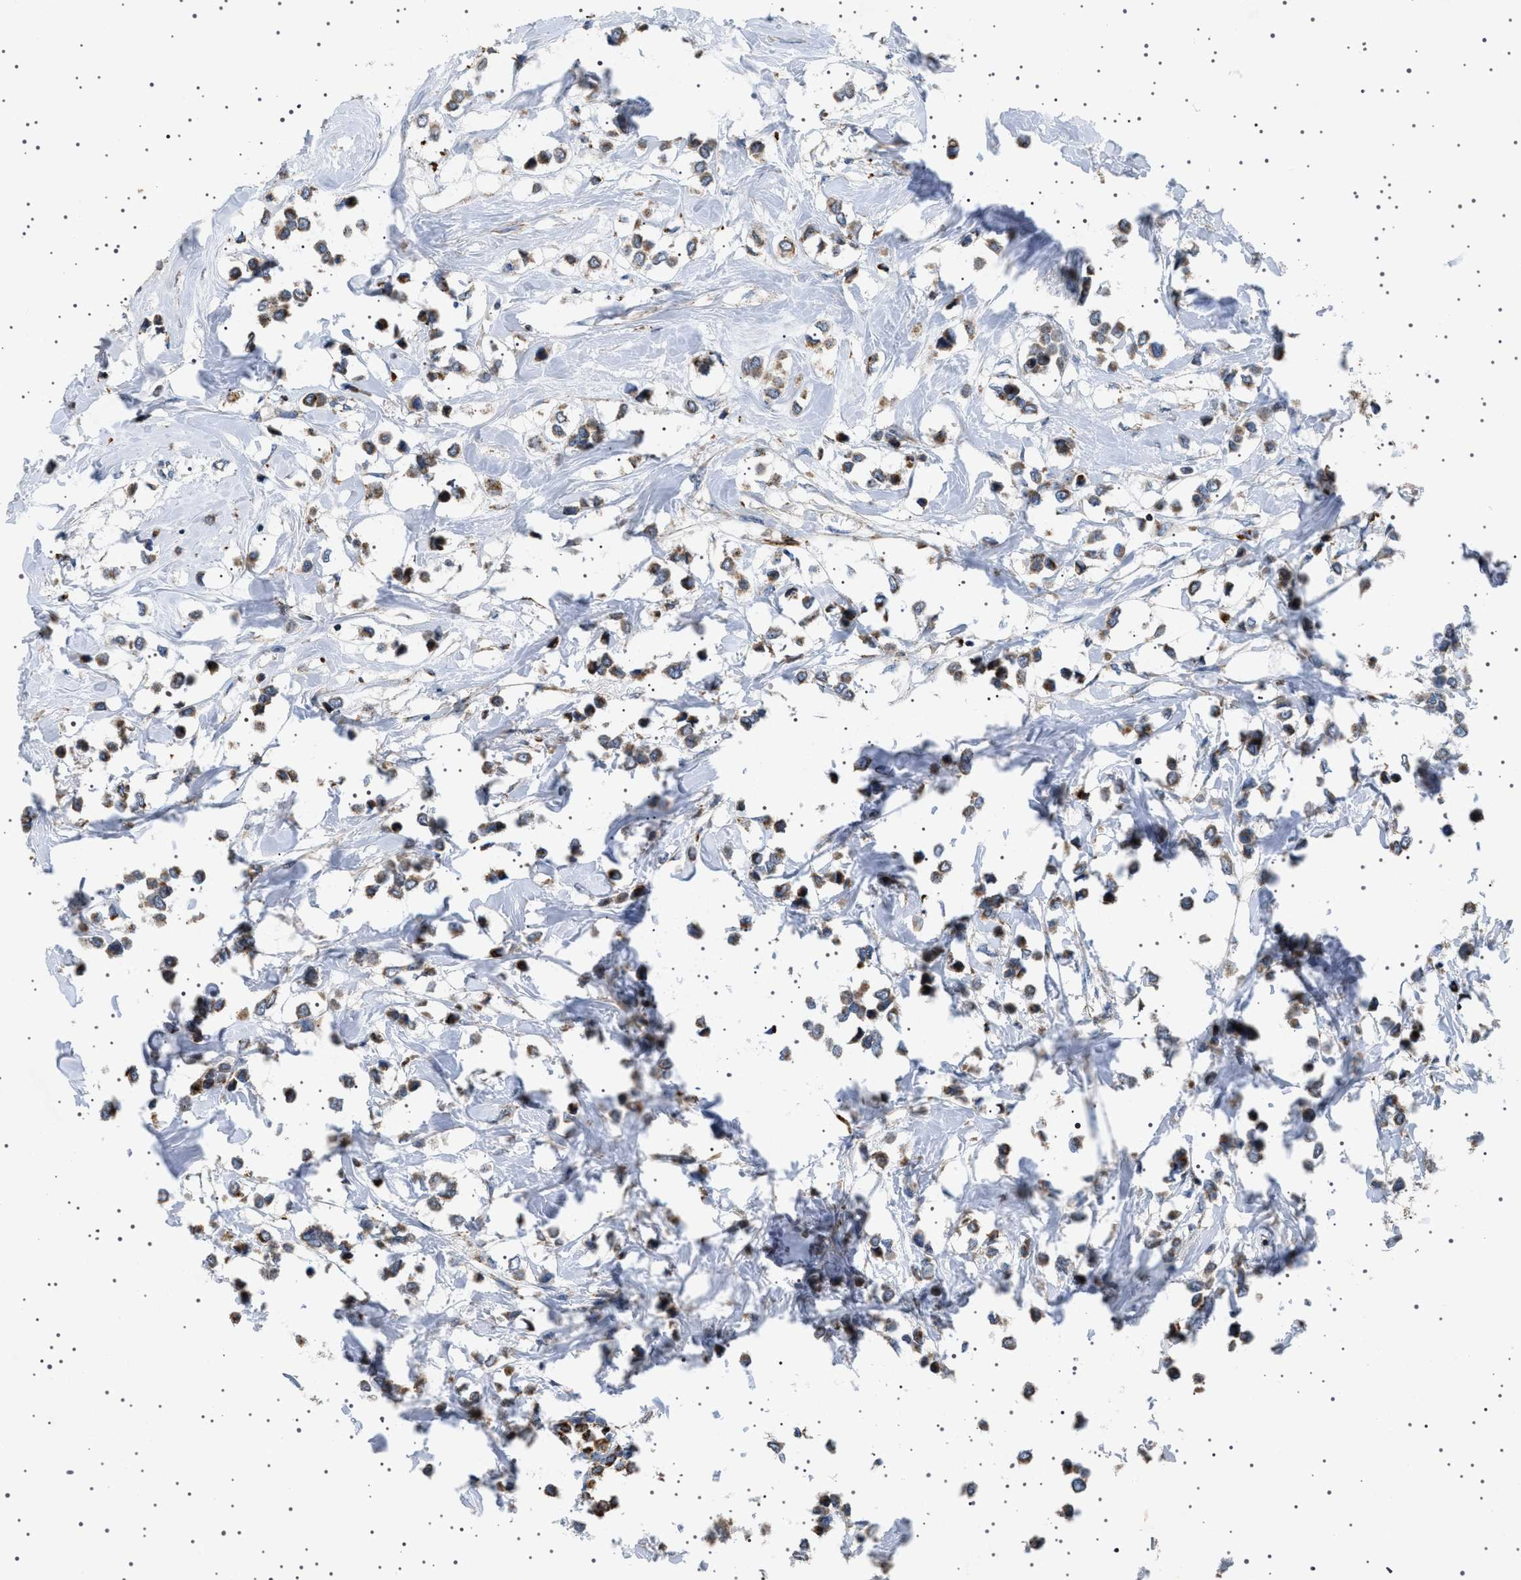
{"staining": {"intensity": "moderate", "quantity": ">75%", "location": "cytoplasmic/membranous"}, "tissue": "breast cancer", "cell_type": "Tumor cells", "image_type": "cancer", "snomed": [{"axis": "morphology", "description": "Lobular carcinoma"}, {"axis": "topography", "description": "Breast"}], "caption": "About >75% of tumor cells in human breast cancer demonstrate moderate cytoplasmic/membranous protein positivity as visualized by brown immunohistochemical staining.", "gene": "UBXN8", "patient": {"sex": "female", "age": 51}}